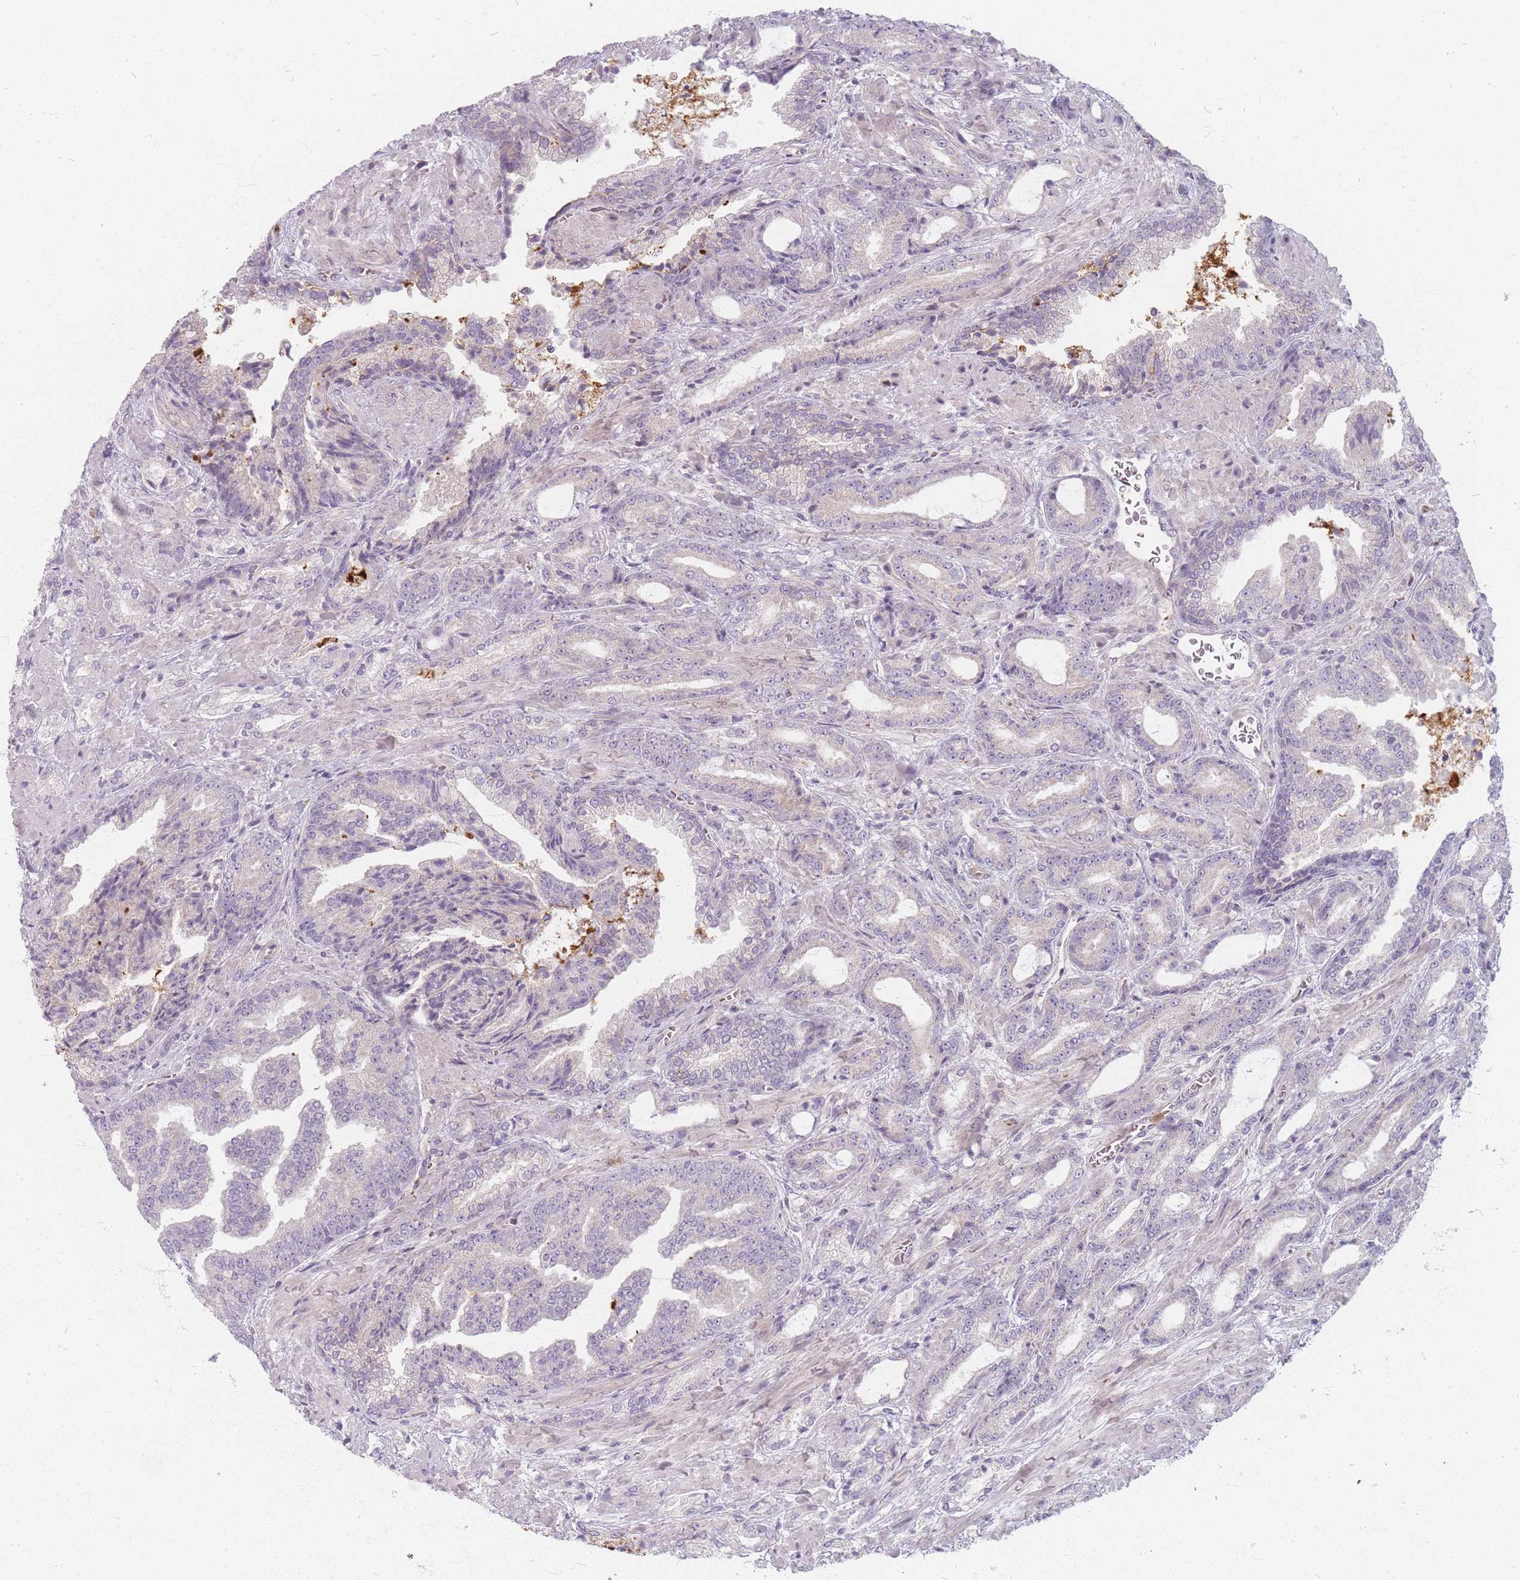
{"staining": {"intensity": "negative", "quantity": "none", "location": "none"}, "tissue": "prostate cancer", "cell_type": "Tumor cells", "image_type": "cancer", "snomed": [{"axis": "morphology", "description": "Adenocarcinoma, High grade"}, {"axis": "topography", "description": "Prostate"}], "caption": "This is an IHC photomicrograph of prostate cancer. There is no staining in tumor cells.", "gene": "CHCHD7", "patient": {"sex": "male", "age": 68}}